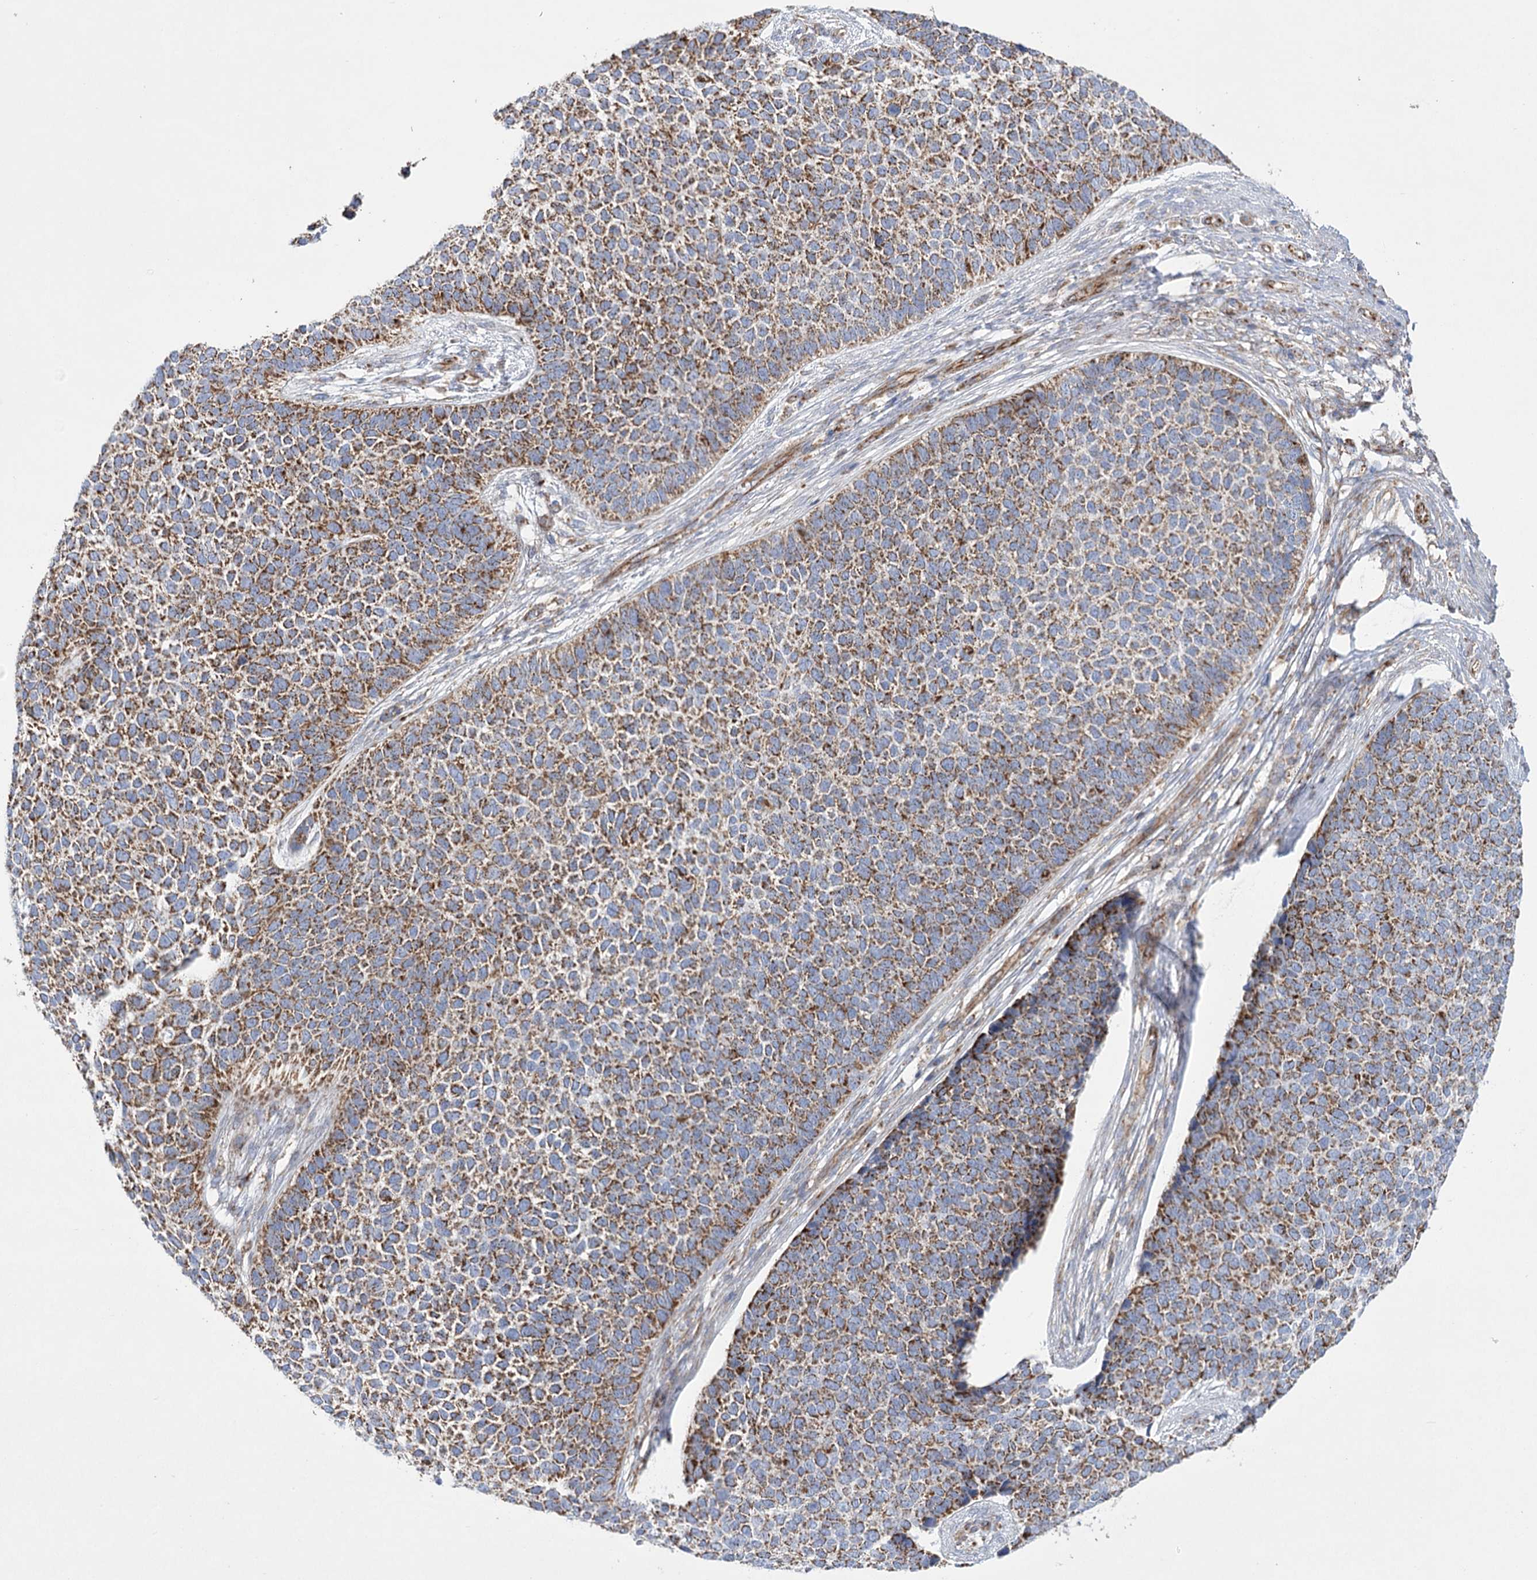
{"staining": {"intensity": "strong", "quantity": ">75%", "location": "cytoplasmic/membranous"}, "tissue": "skin cancer", "cell_type": "Tumor cells", "image_type": "cancer", "snomed": [{"axis": "morphology", "description": "Basal cell carcinoma"}, {"axis": "topography", "description": "Skin"}], "caption": "The micrograph demonstrates immunohistochemical staining of skin cancer (basal cell carcinoma). There is strong cytoplasmic/membranous expression is seen in about >75% of tumor cells.", "gene": "DHTKD1", "patient": {"sex": "female", "age": 84}}